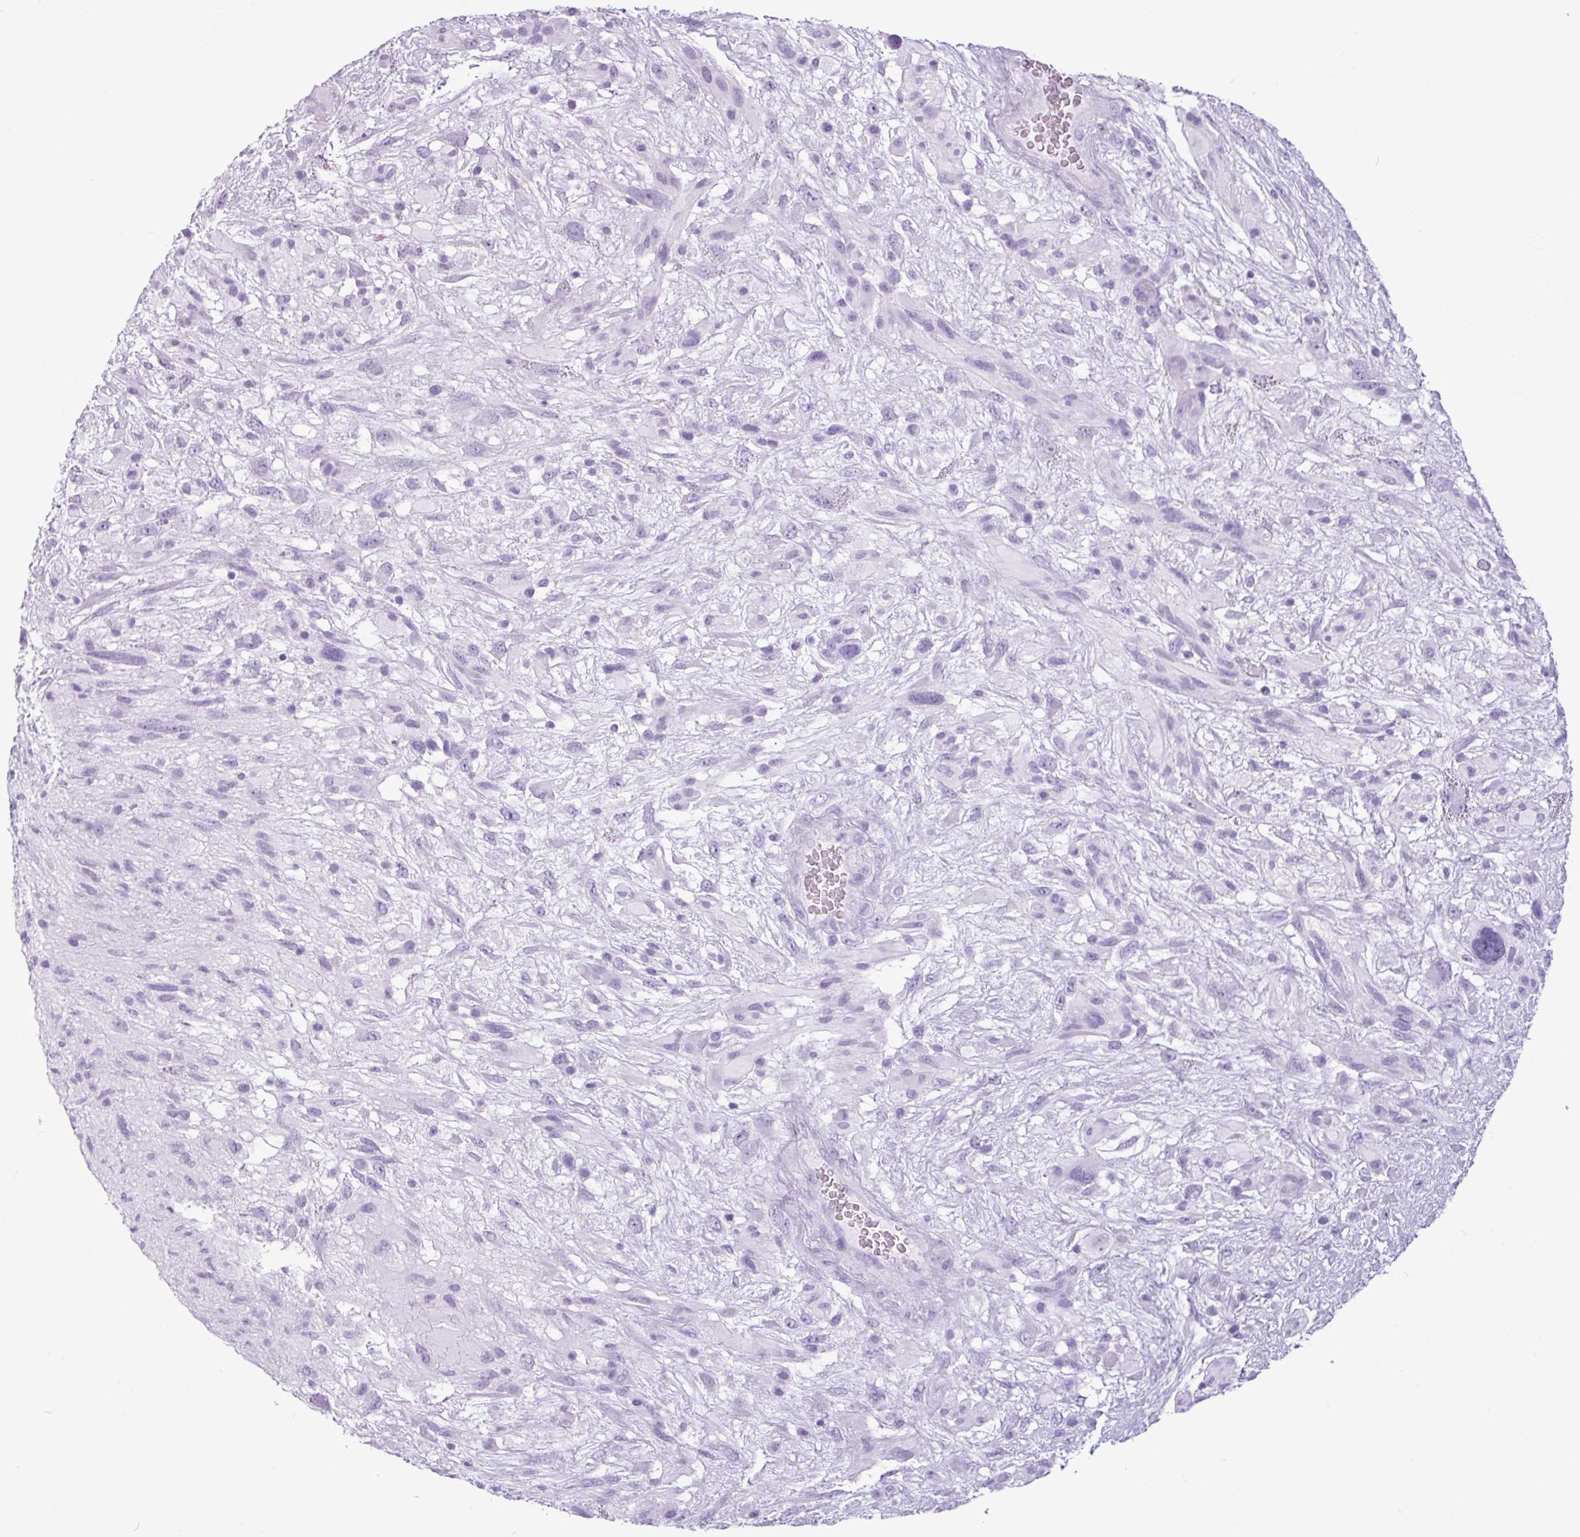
{"staining": {"intensity": "negative", "quantity": "none", "location": "none"}, "tissue": "glioma", "cell_type": "Tumor cells", "image_type": "cancer", "snomed": [{"axis": "morphology", "description": "Glioma, malignant, High grade"}, {"axis": "topography", "description": "Brain"}], "caption": "DAB immunohistochemical staining of glioma displays no significant positivity in tumor cells.", "gene": "AMY1B", "patient": {"sex": "male", "age": 61}}